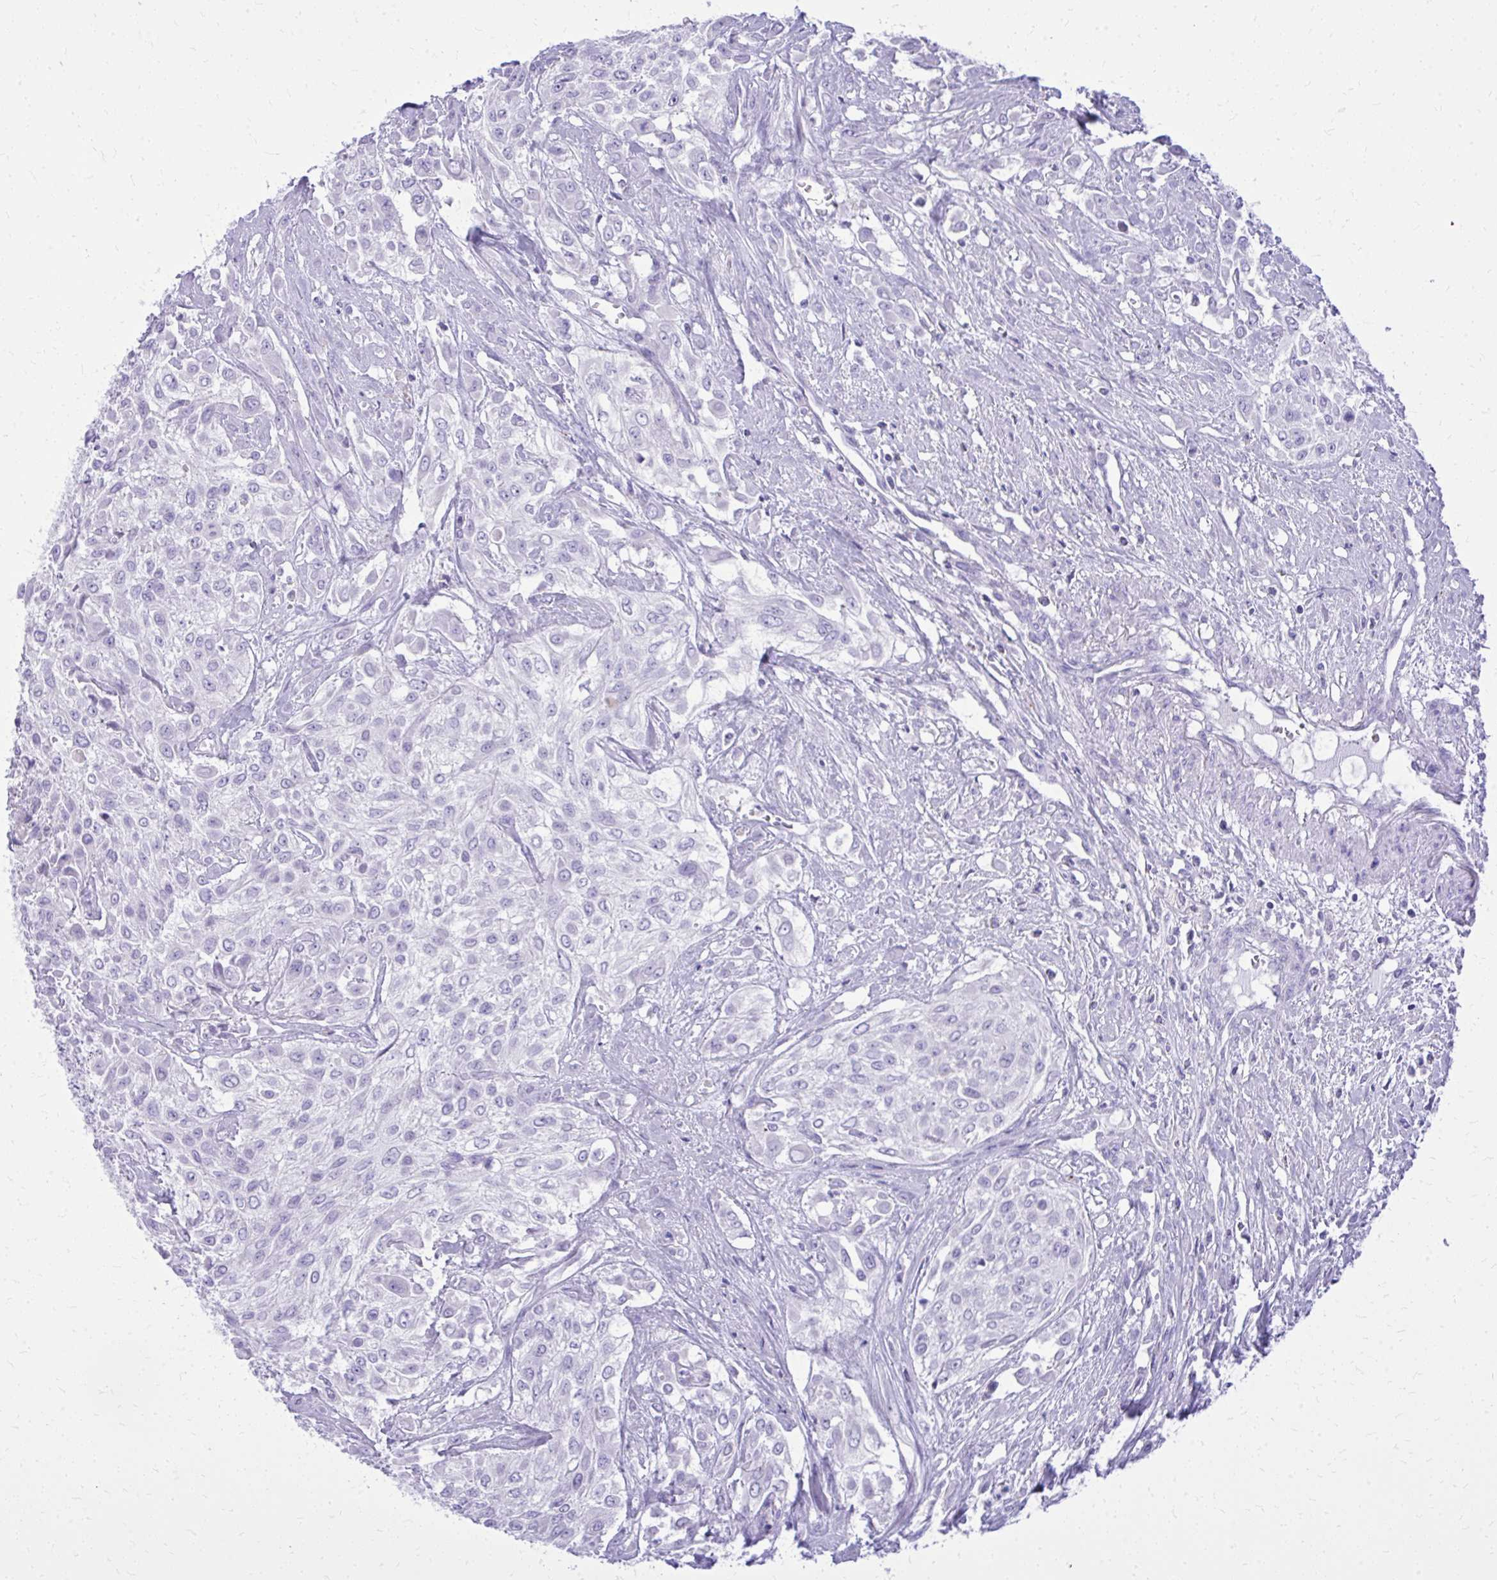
{"staining": {"intensity": "negative", "quantity": "none", "location": "none"}, "tissue": "urothelial cancer", "cell_type": "Tumor cells", "image_type": "cancer", "snomed": [{"axis": "morphology", "description": "Urothelial carcinoma, High grade"}, {"axis": "topography", "description": "Urinary bladder"}], "caption": "A photomicrograph of human urothelial carcinoma (high-grade) is negative for staining in tumor cells.", "gene": "BCL6B", "patient": {"sex": "male", "age": 57}}